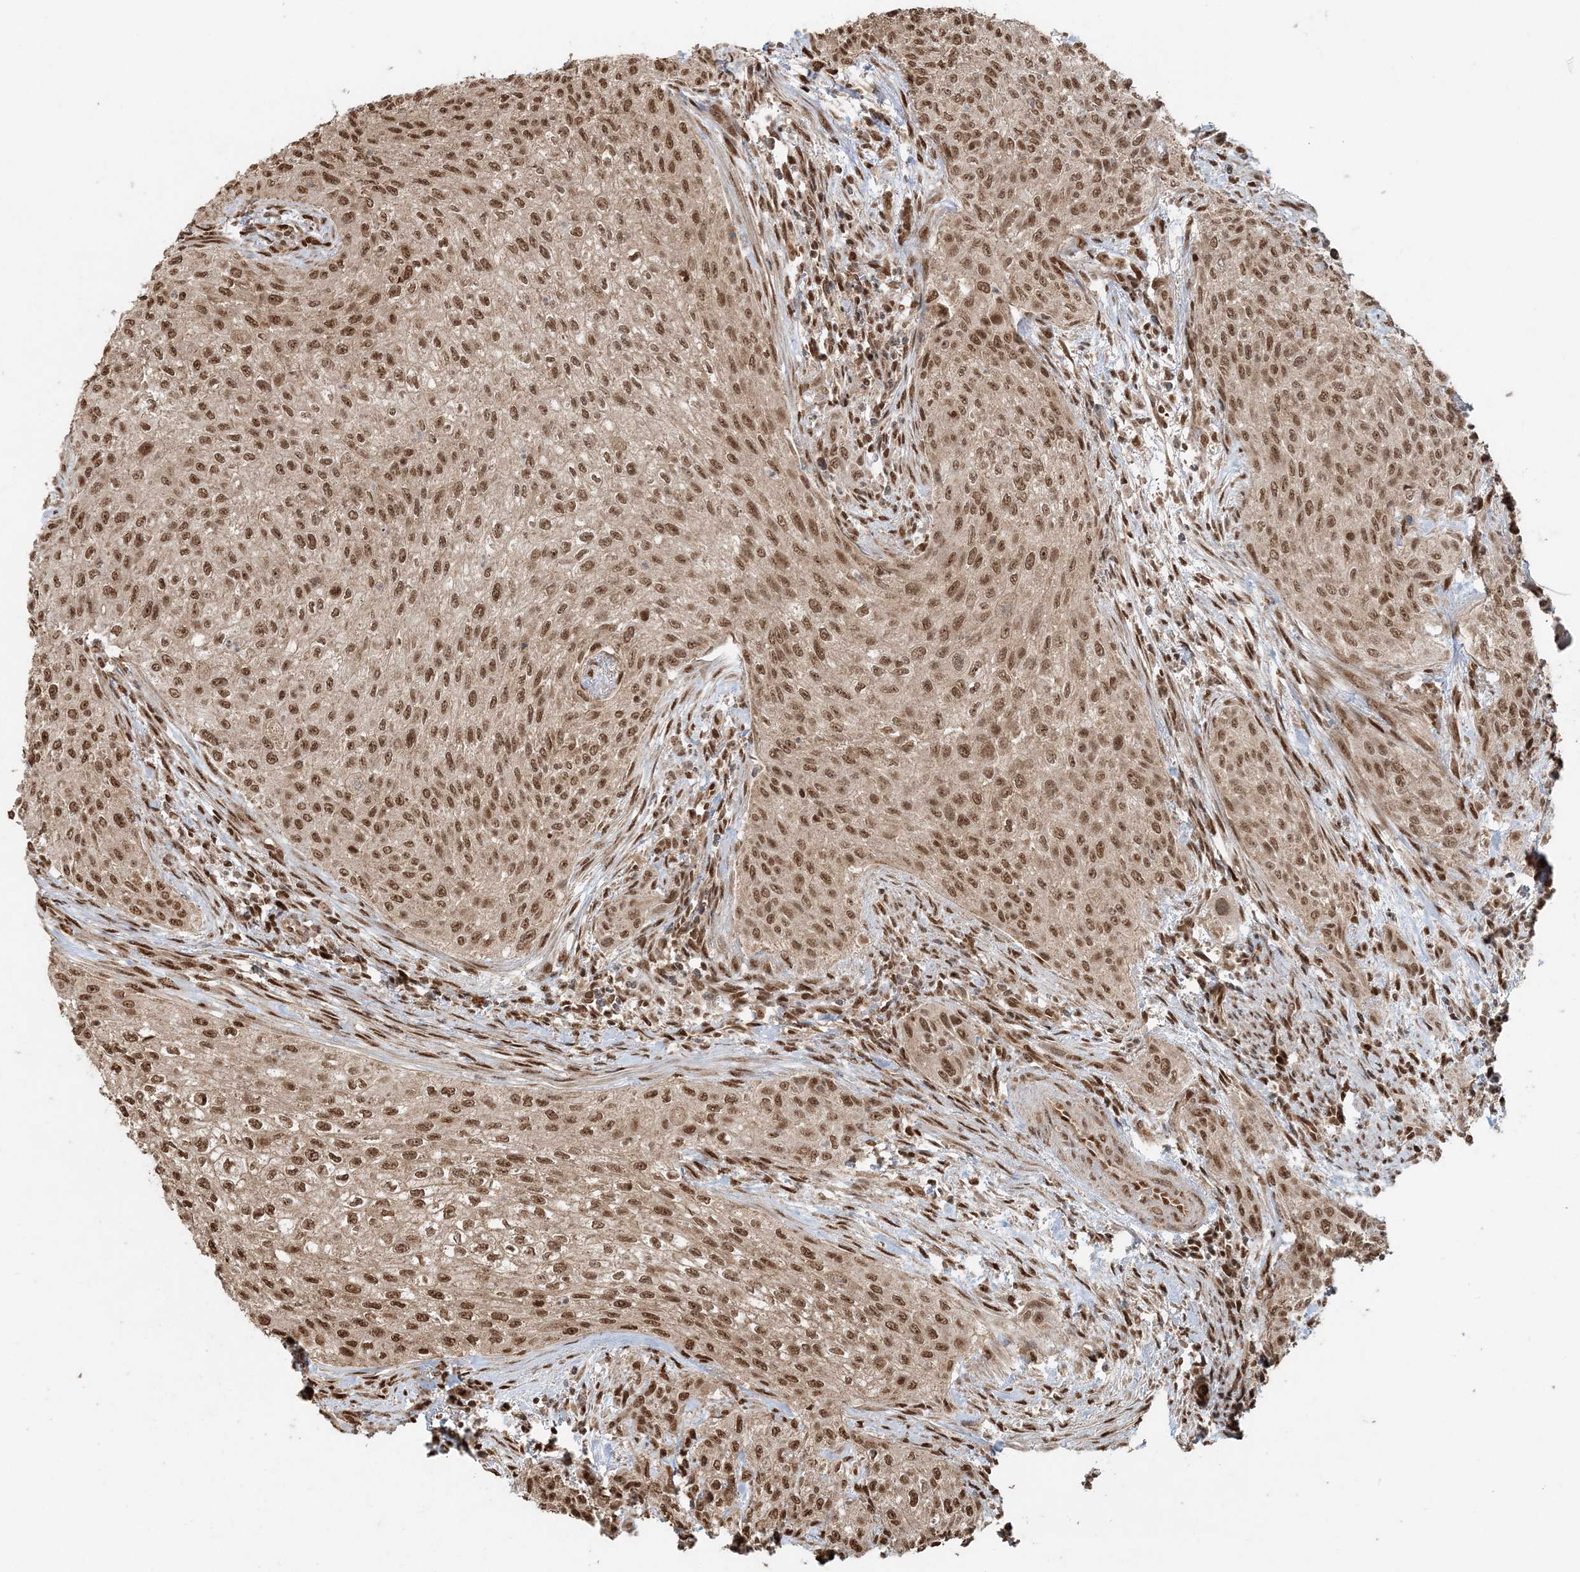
{"staining": {"intensity": "moderate", "quantity": ">75%", "location": "nuclear"}, "tissue": "urothelial cancer", "cell_type": "Tumor cells", "image_type": "cancer", "snomed": [{"axis": "morphology", "description": "Urothelial carcinoma, High grade"}, {"axis": "topography", "description": "Urinary bladder"}], "caption": "There is medium levels of moderate nuclear positivity in tumor cells of urothelial cancer, as demonstrated by immunohistochemical staining (brown color).", "gene": "ARHGAP35", "patient": {"sex": "male", "age": 35}}